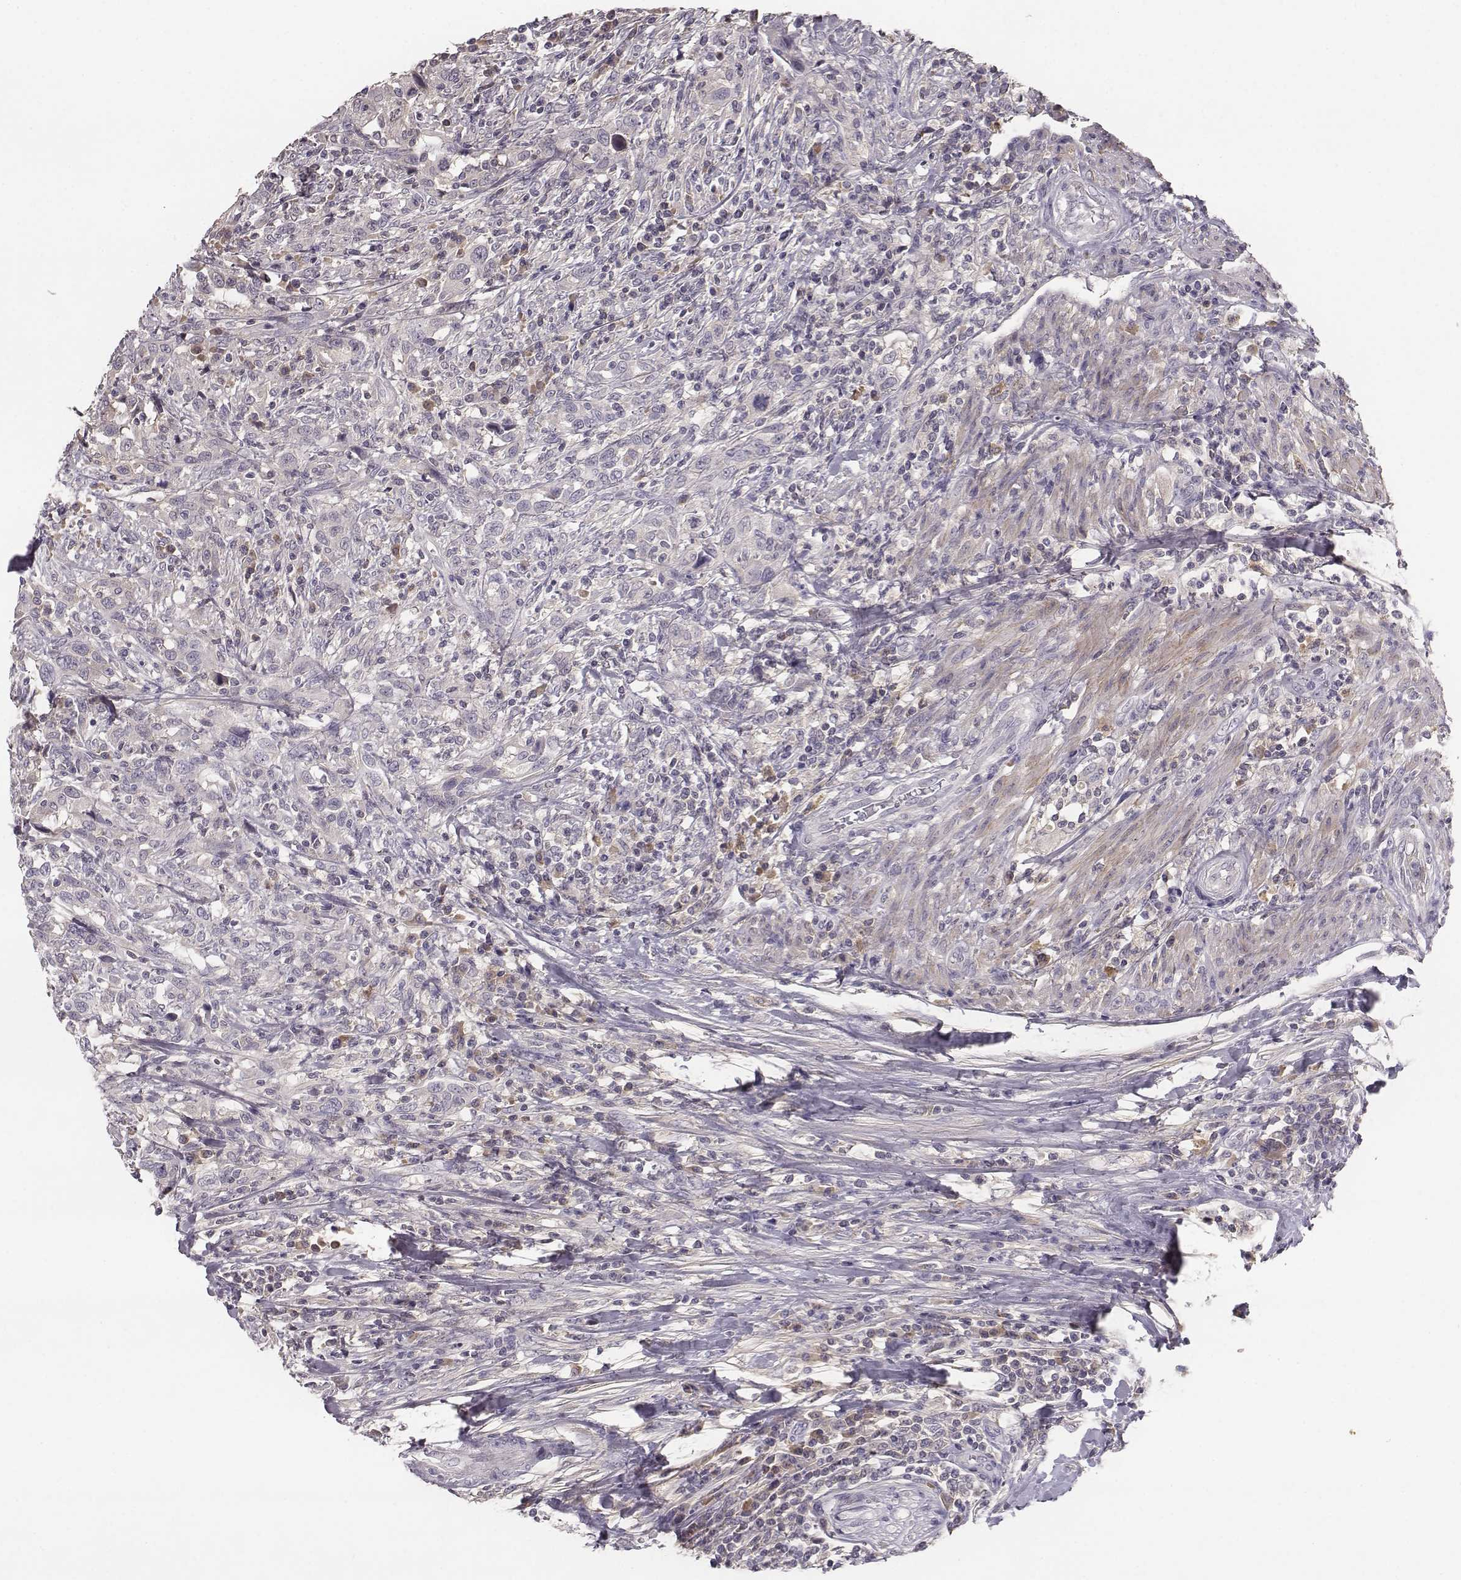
{"staining": {"intensity": "negative", "quantity": "none", "location": "none"}, "tissue": "urothelial cancer", "cell_type": "Tumor cells", "image_type": "cancer", "snomed": [{"axis": "morphology", "description": "Urothelial carcinoma, NOS"}, {"axis": "morphology", "description": "Urothelial carcinoma, High grade"}, {"axis": "topography", "description": "Urinary bladder"}], "caption": "A high-resolution histopathology image shows immunohistochemistry (IHC) staining of urothelial cancer, which reveals no significant staining in tumor cells.", "gene": "YJEFN3", "patient": {"sex": "female", "age": 64}}